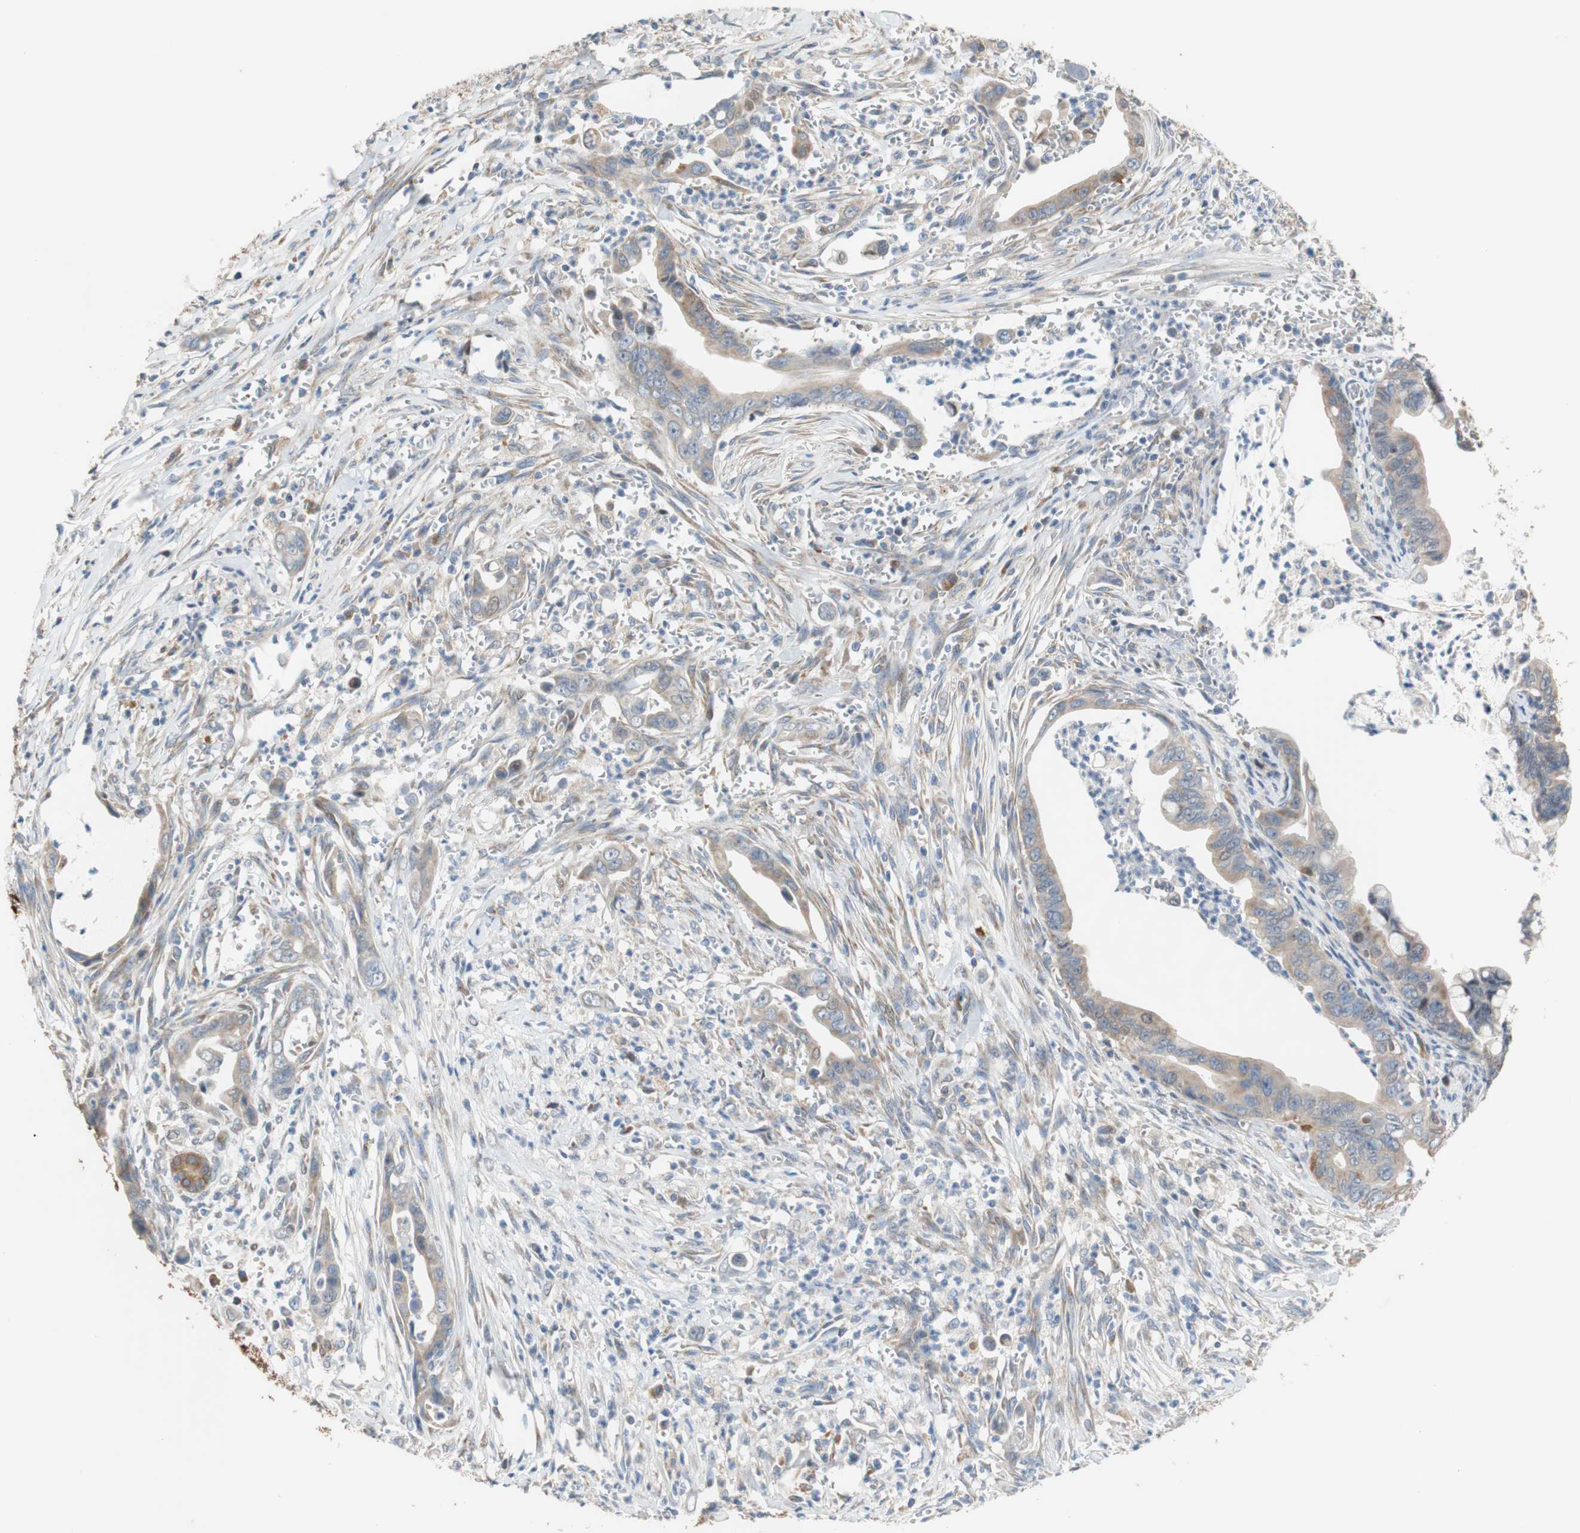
{"staining": {"intensity": "moderate", "quantity": "25%-75%", "location": "cytoplasmic/membranous"}, "tissue": "pancreatic cancer", "cell_type": "Tumor cells", "image_type": "cancer", "snomed": [{"axis": "morphology", "description": "Adenocarcinoma, NOS"}, {"axis": "topography", "description": "Pancreas"}], "caption": "A histopathology image showing moderate cytoplasmic/membranous expression in about 25%-75% of tumor cells in adenocarcinoma (pancreatic), as visualized by brown immunohistochemical staining.", "gene": "ALDH1A2", "patient": {"sex": "male", "age": 59}}